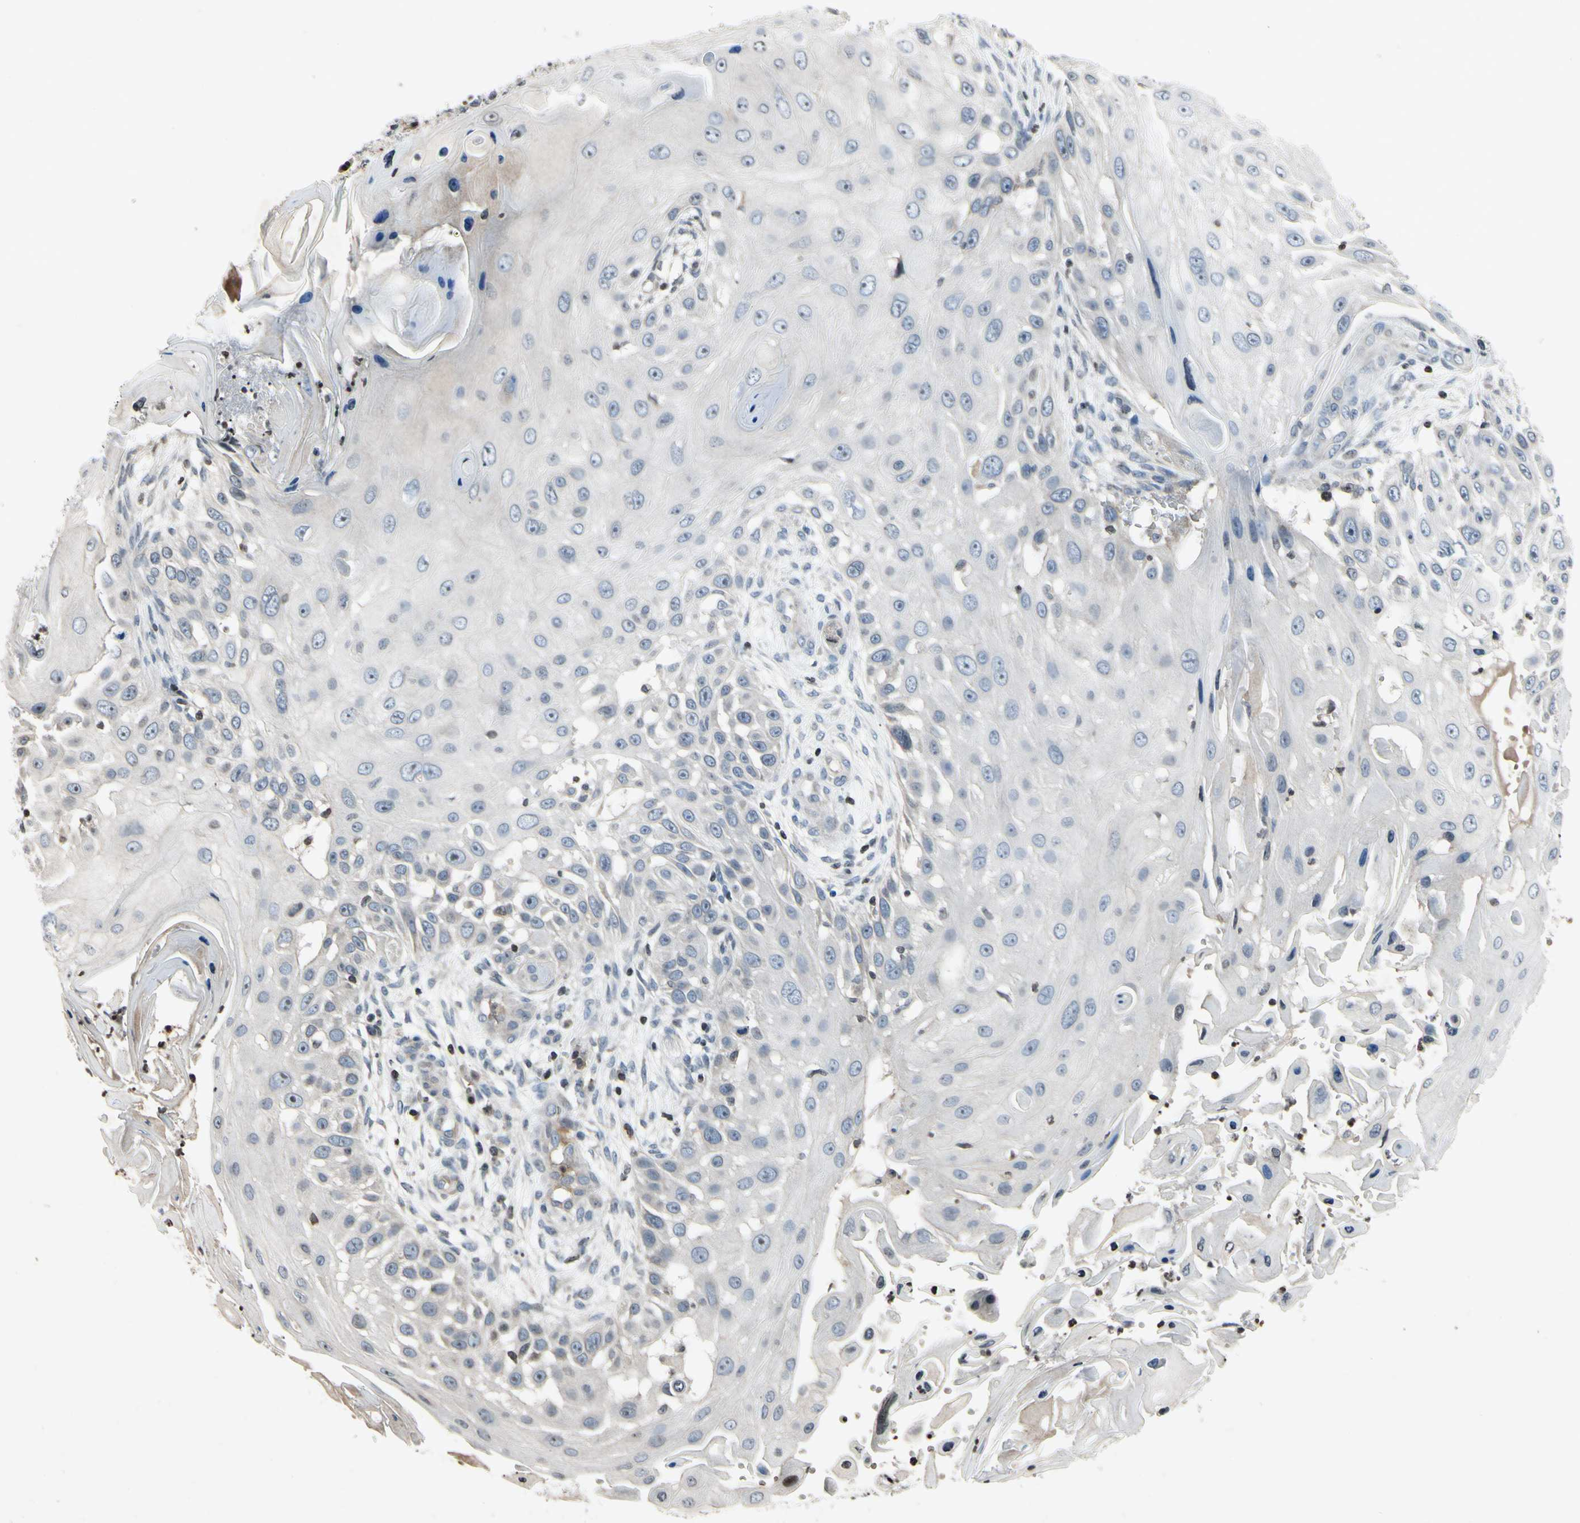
{"staining": {"intensity": "negative", "quantity": "none", "location": "none"}, "tissue": "skin cancer", "cell_type": "Tumor cells", "image_type": "cancer", "snomed": [{"axis": "morphology", "description": "Squamous cell carcinoma, NOS"}, {"axis": "topography", "description": "Skin"}], "caption": "This image is of squamous cell carcinoma (skin) stained with immunohistochemistry to label a protein in brown with the nuclei are counter-stained blue. There is no staining in tumor cells.", "gene": "ARG1", "patient": {"sex": "female", "age": 44}}